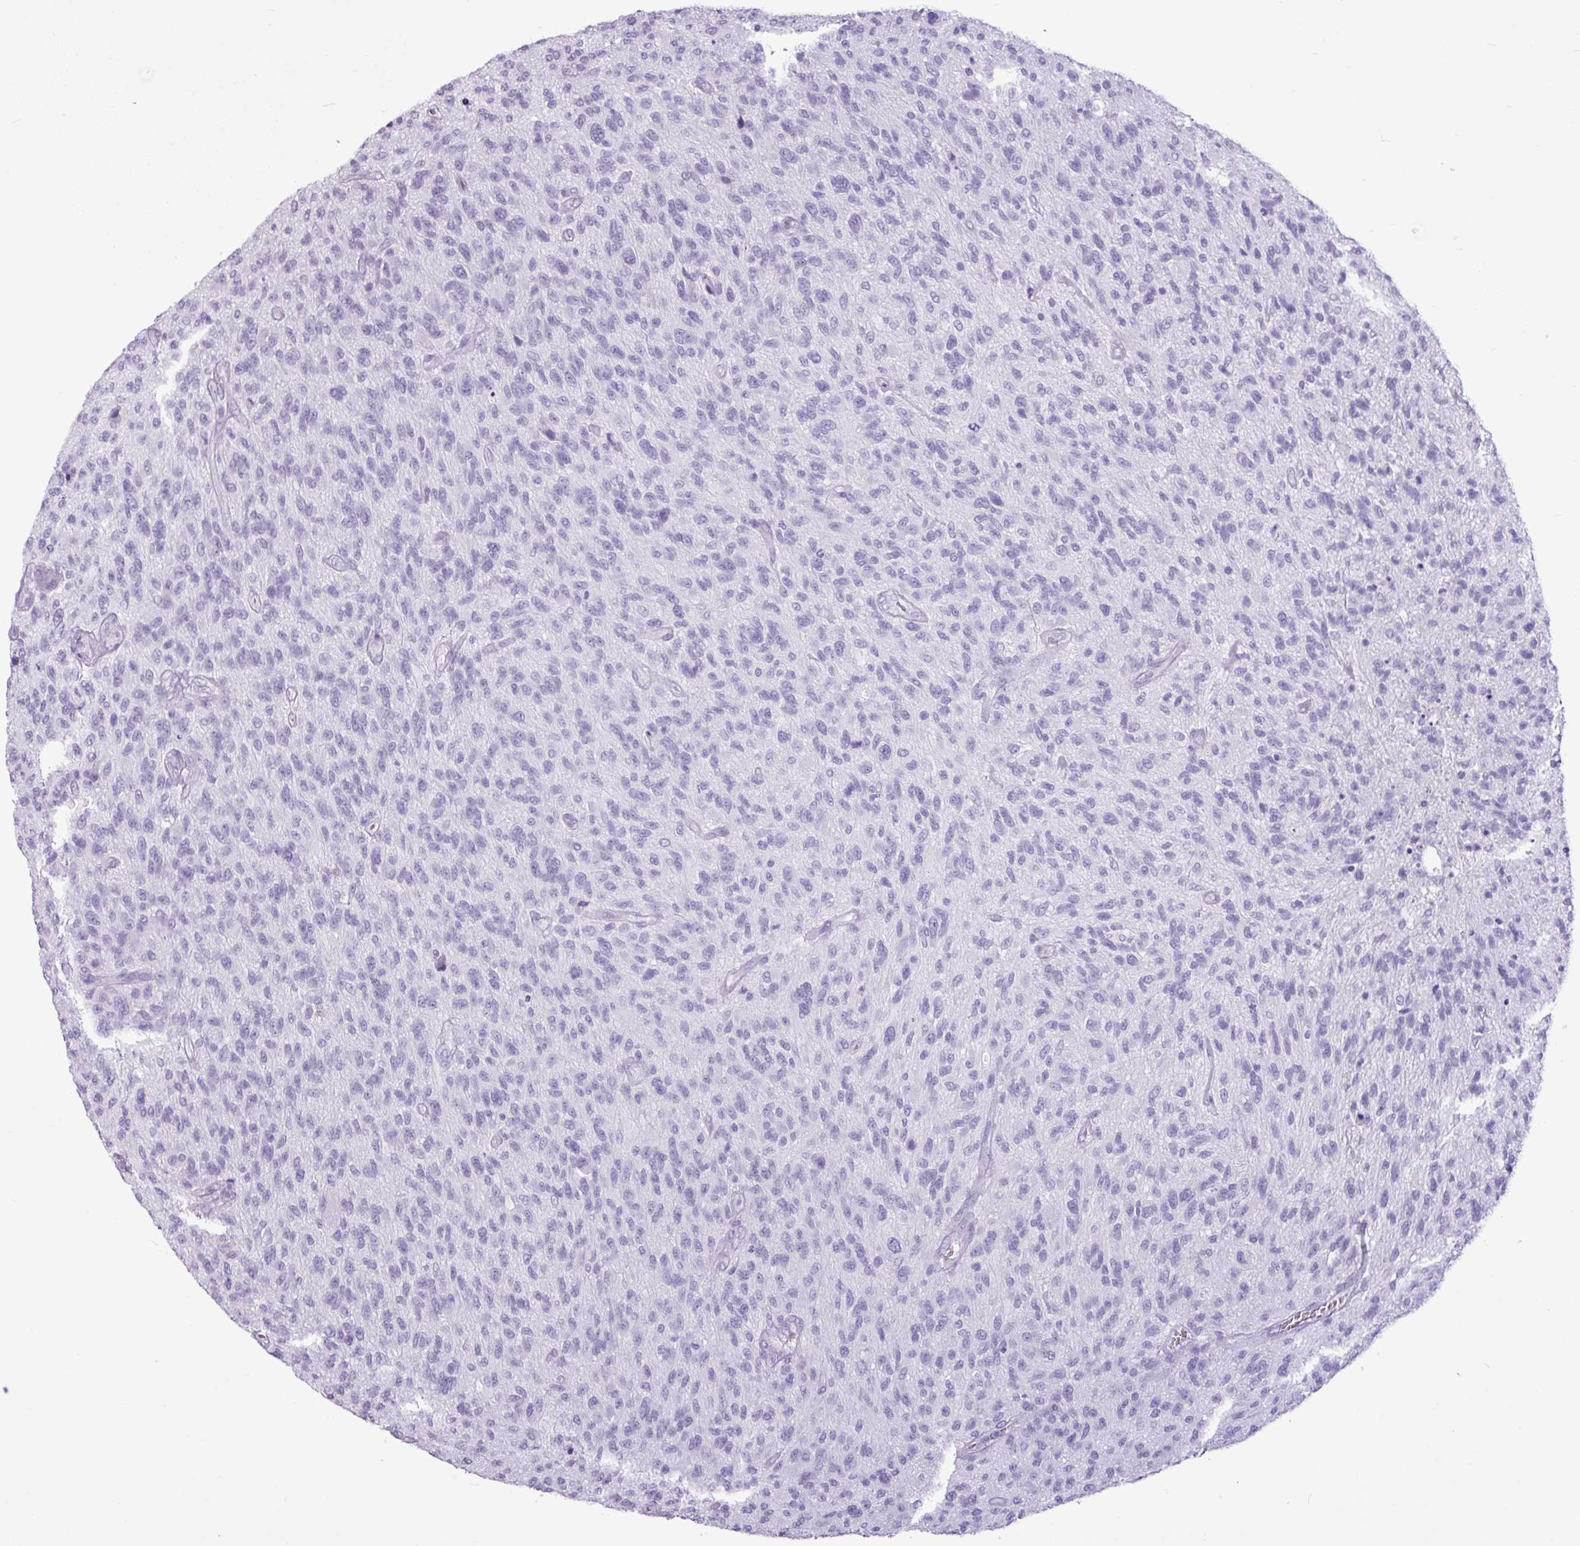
{"staining": {"intensity": "negative", "quantity": "none", "location": "none"}, "tissue": "glioma", "cell_type": "Tumor cells", "image_type": "cancer", "snomed": [{"axis": "morphology", "description": "Glioma, malignant, High grade"}, {"axis": "topography", "description": "Brain"}], "caption": "Immunohistochemistry (IHC) micrograph of neoplastic tissue: malignant high-grade glioma stained with DAB shows no significant protein staining in tumor cells. The staining is performed using DAB (3,3'-diaminobenzidine) brown chromogen with nuclei counter-stained in using hematoxylin.", "gene": "AMY1B", "patient": {"sex": "male", "age": 47}}